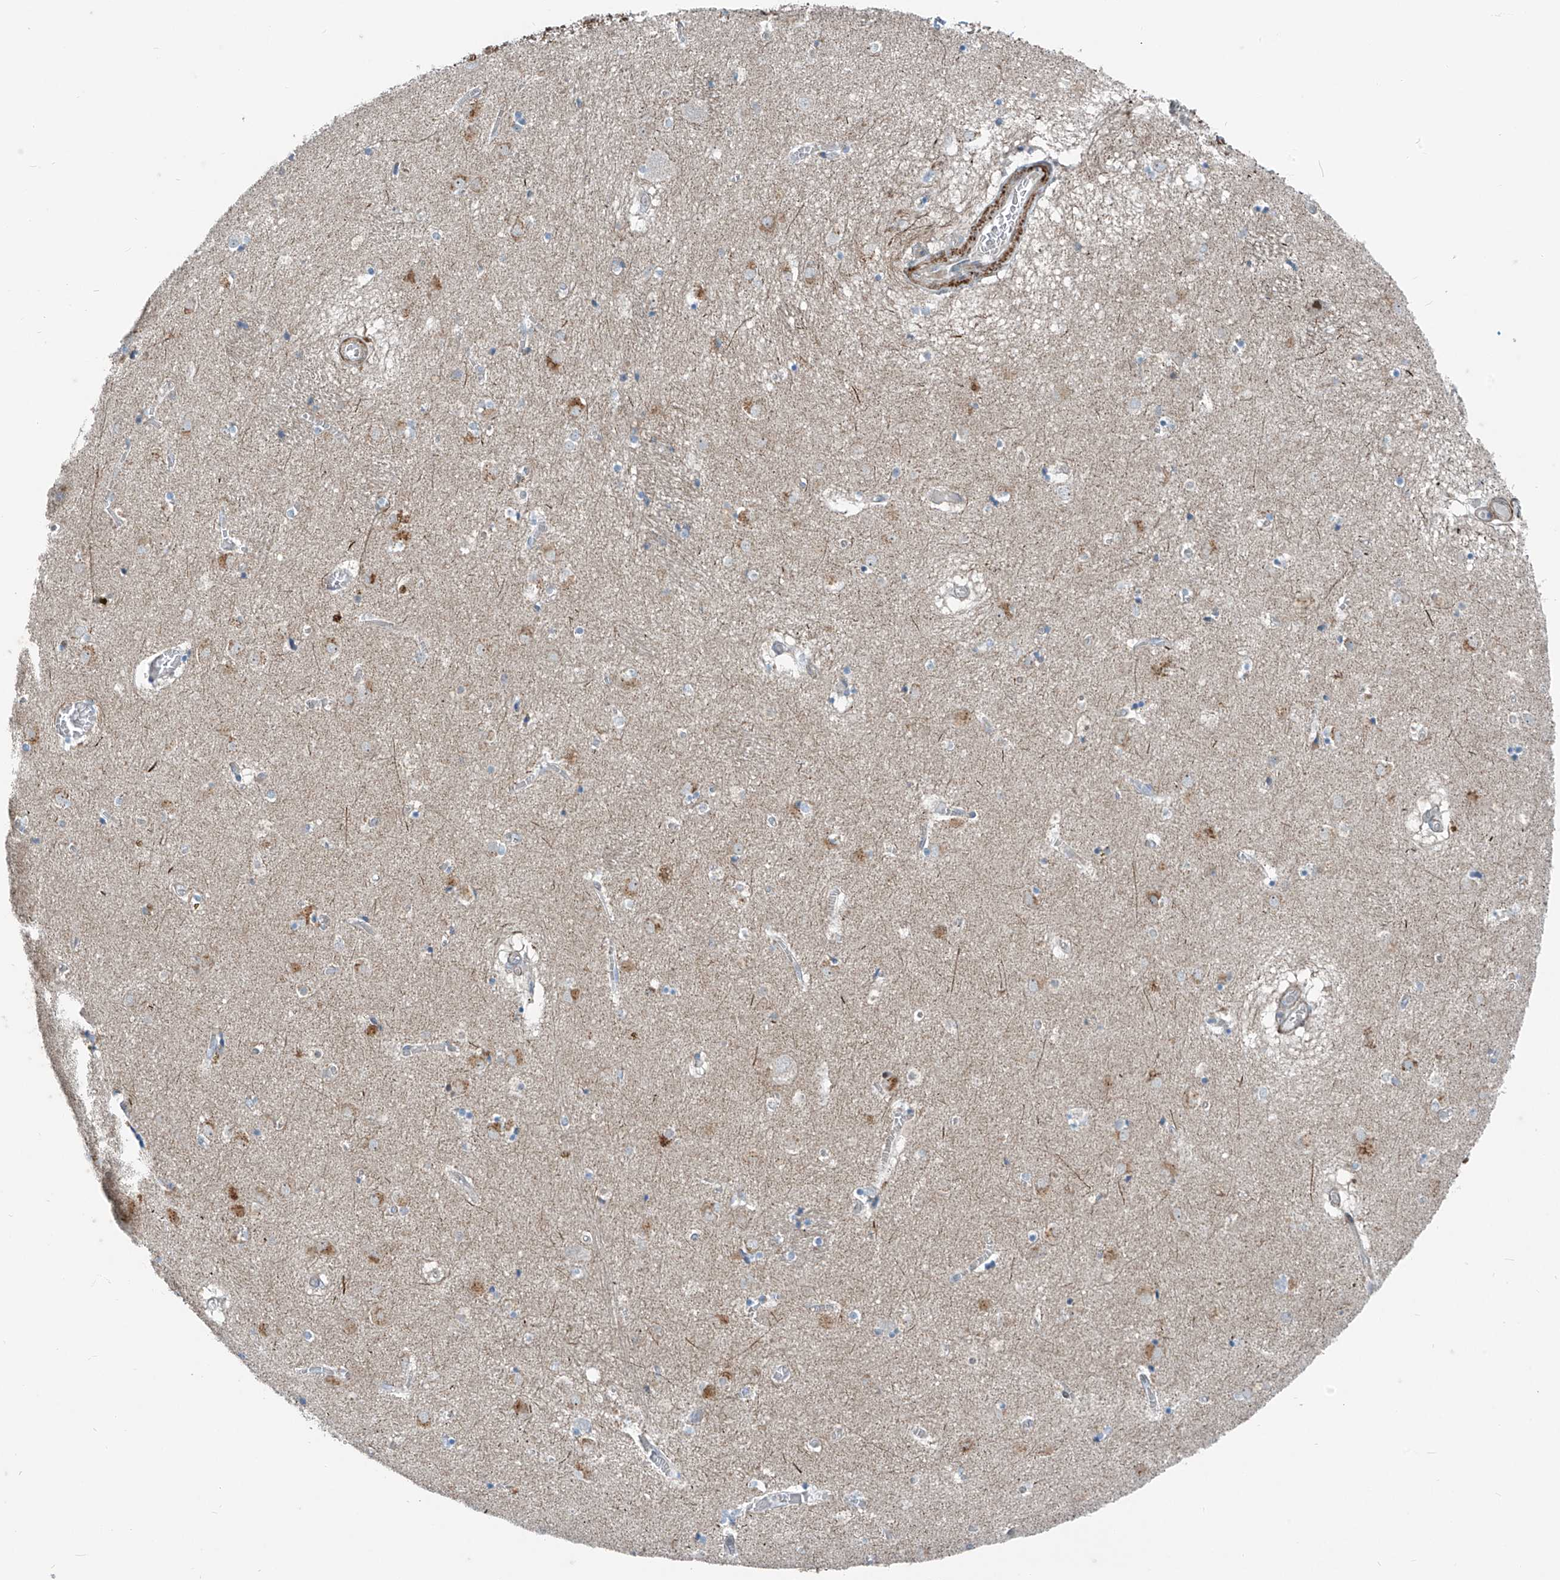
{"staining": {"intensity": "negative", "quantity": "none", "location": "none"}, "tissue": "caudate", "cell_type": "Glial cells", "image_type": "normal", "snomed": [{"axis": "morphology", "description": "Normal tissue, NOS"}, {"axis": "topography", "description": "Lateral ventricle wall"}], "caption": "This is a micrograph of immunohistochemistry (IHC) staining of normal caudate, which shows no positivity in glial cells. The staining is performed using DAB (3,3'-diaminobenzidine) brown chromogen with nuclei counter-stained in using hematoxylin.", "gene": "PPCS", "patient": {"sex": "male", "age": 70}}